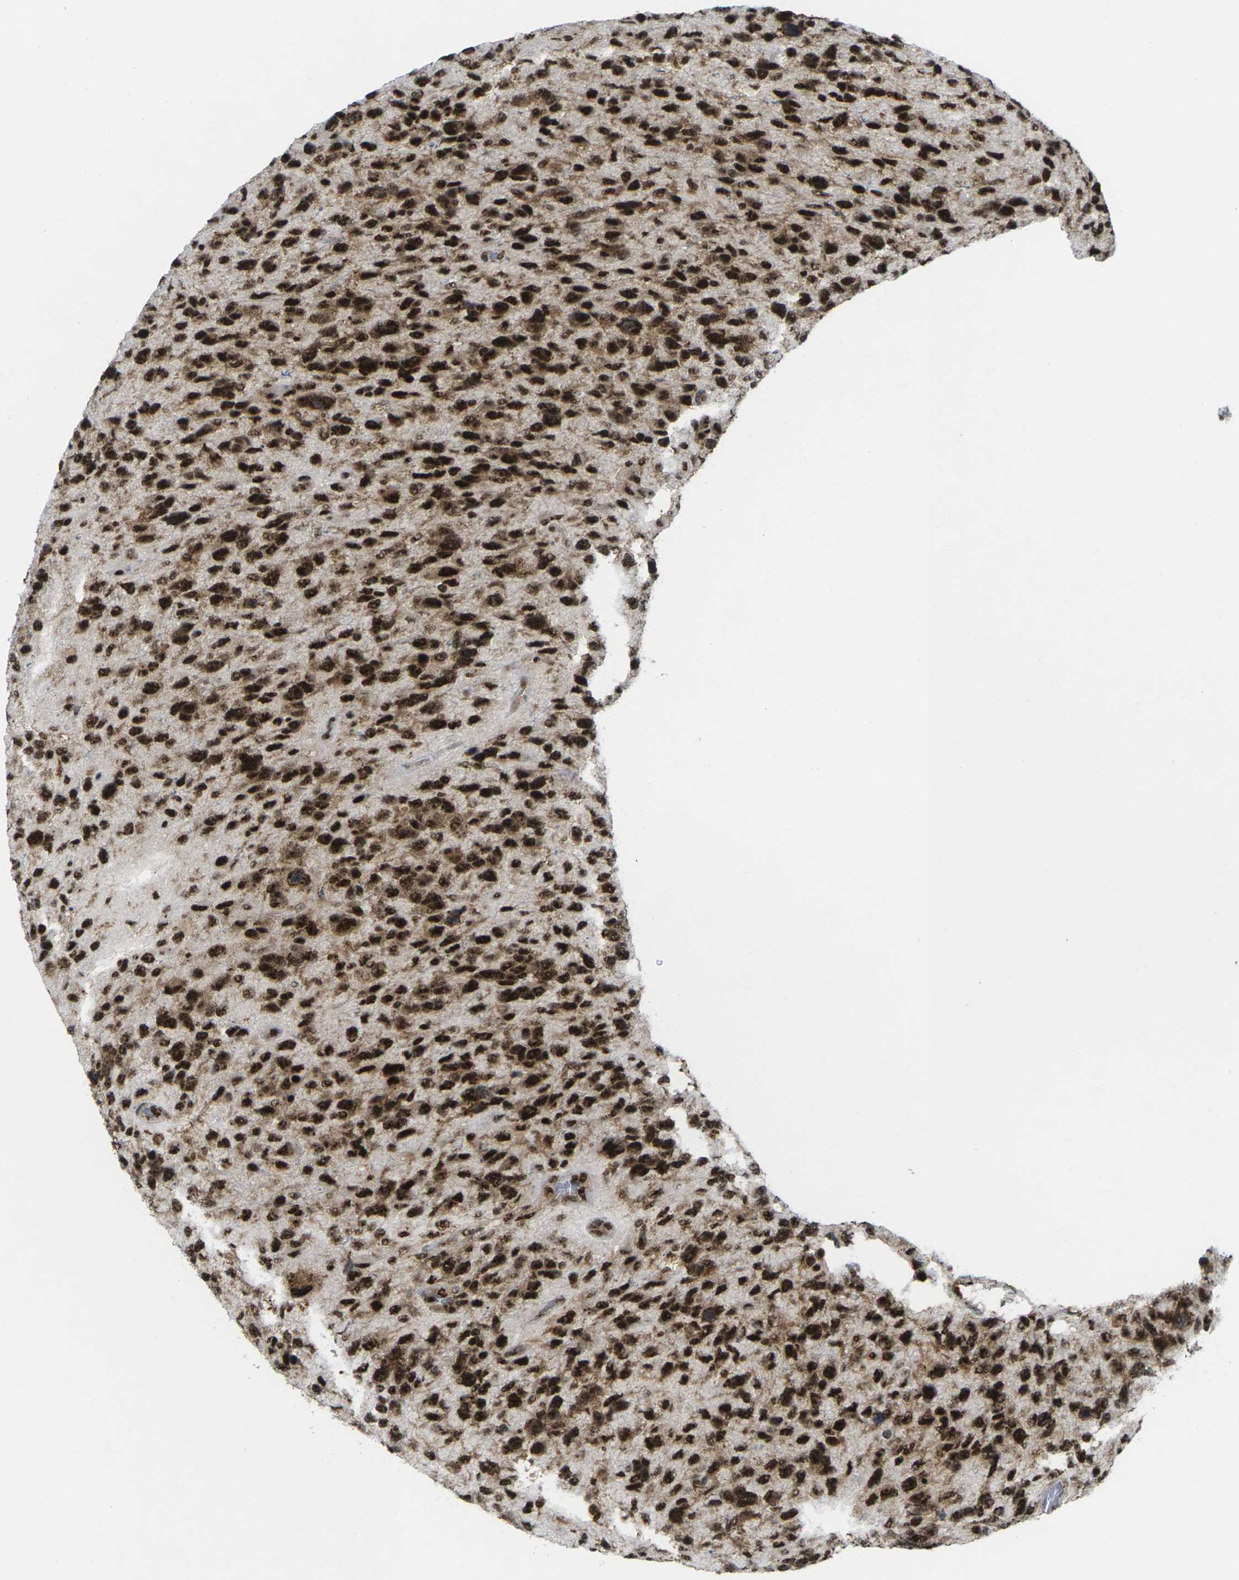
{"staining": {"intensity": "strong", "quantity": ">75%", "location": "nuclear"}, "tissue": "glioma", "cell_type": "Tumor cells", "image_type": "cancer", "snomed": [{"axis": "morphology", "description": "Glioma, malignant, High grade"}, {"axis": "topography", "description": "Cerebral cortex"}], "caption": "Immunohistochemistry (DAB) staining of human malignant glioma (high-grade) demonstrates strong nuclear protein positivity in about >75% of tumor cells. (DAB (3,3'-diaminobenzidine) IHC, brown staining for protein, blue staining for nuclei).", "gene": "MAGOH", "patient": {"sex": "male", "age": 76}}